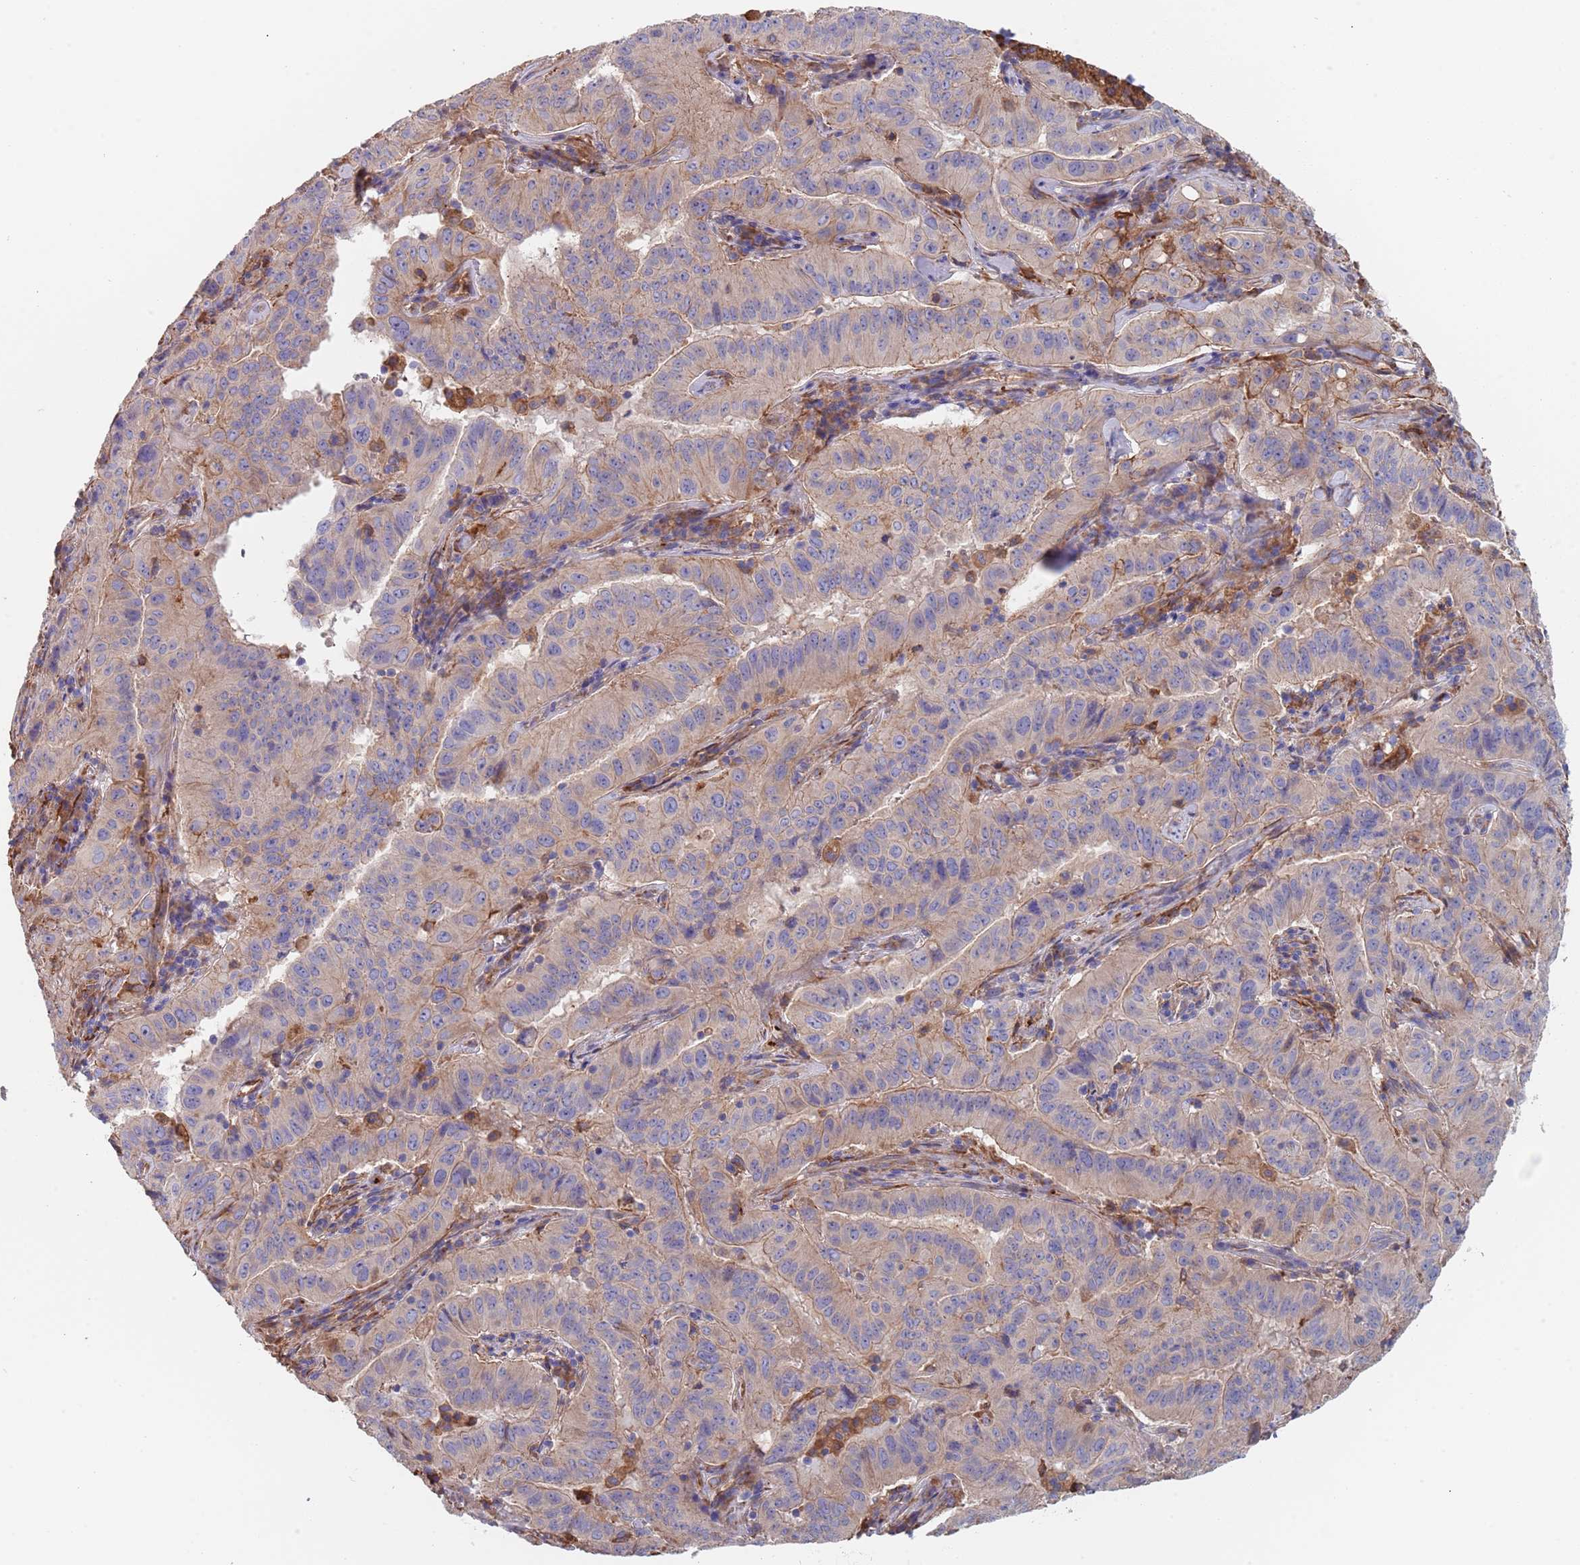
{"staining": {"intensity": "weak", "quantity": "25%-75%", "location": "cytoplasmic/membranous"}, "tissue": "pancreatic cancer", "cell_type": "Tumor cells", "image_type": "cancer", "snomed": [{"axis": "morphology", "description": "Adenocarcinoma, NOS"}, {"axis": "topography", "description": "Pancreas"}], "caption": "Protein positivity by IHC exhibits weak cytoplasmic/membranous staining in about 25%-75% of tumor cells in adenocarcinoma (pancreatic).", "gene": "DCUN1D3", "patient": {"sex": "male", "age": 63}}